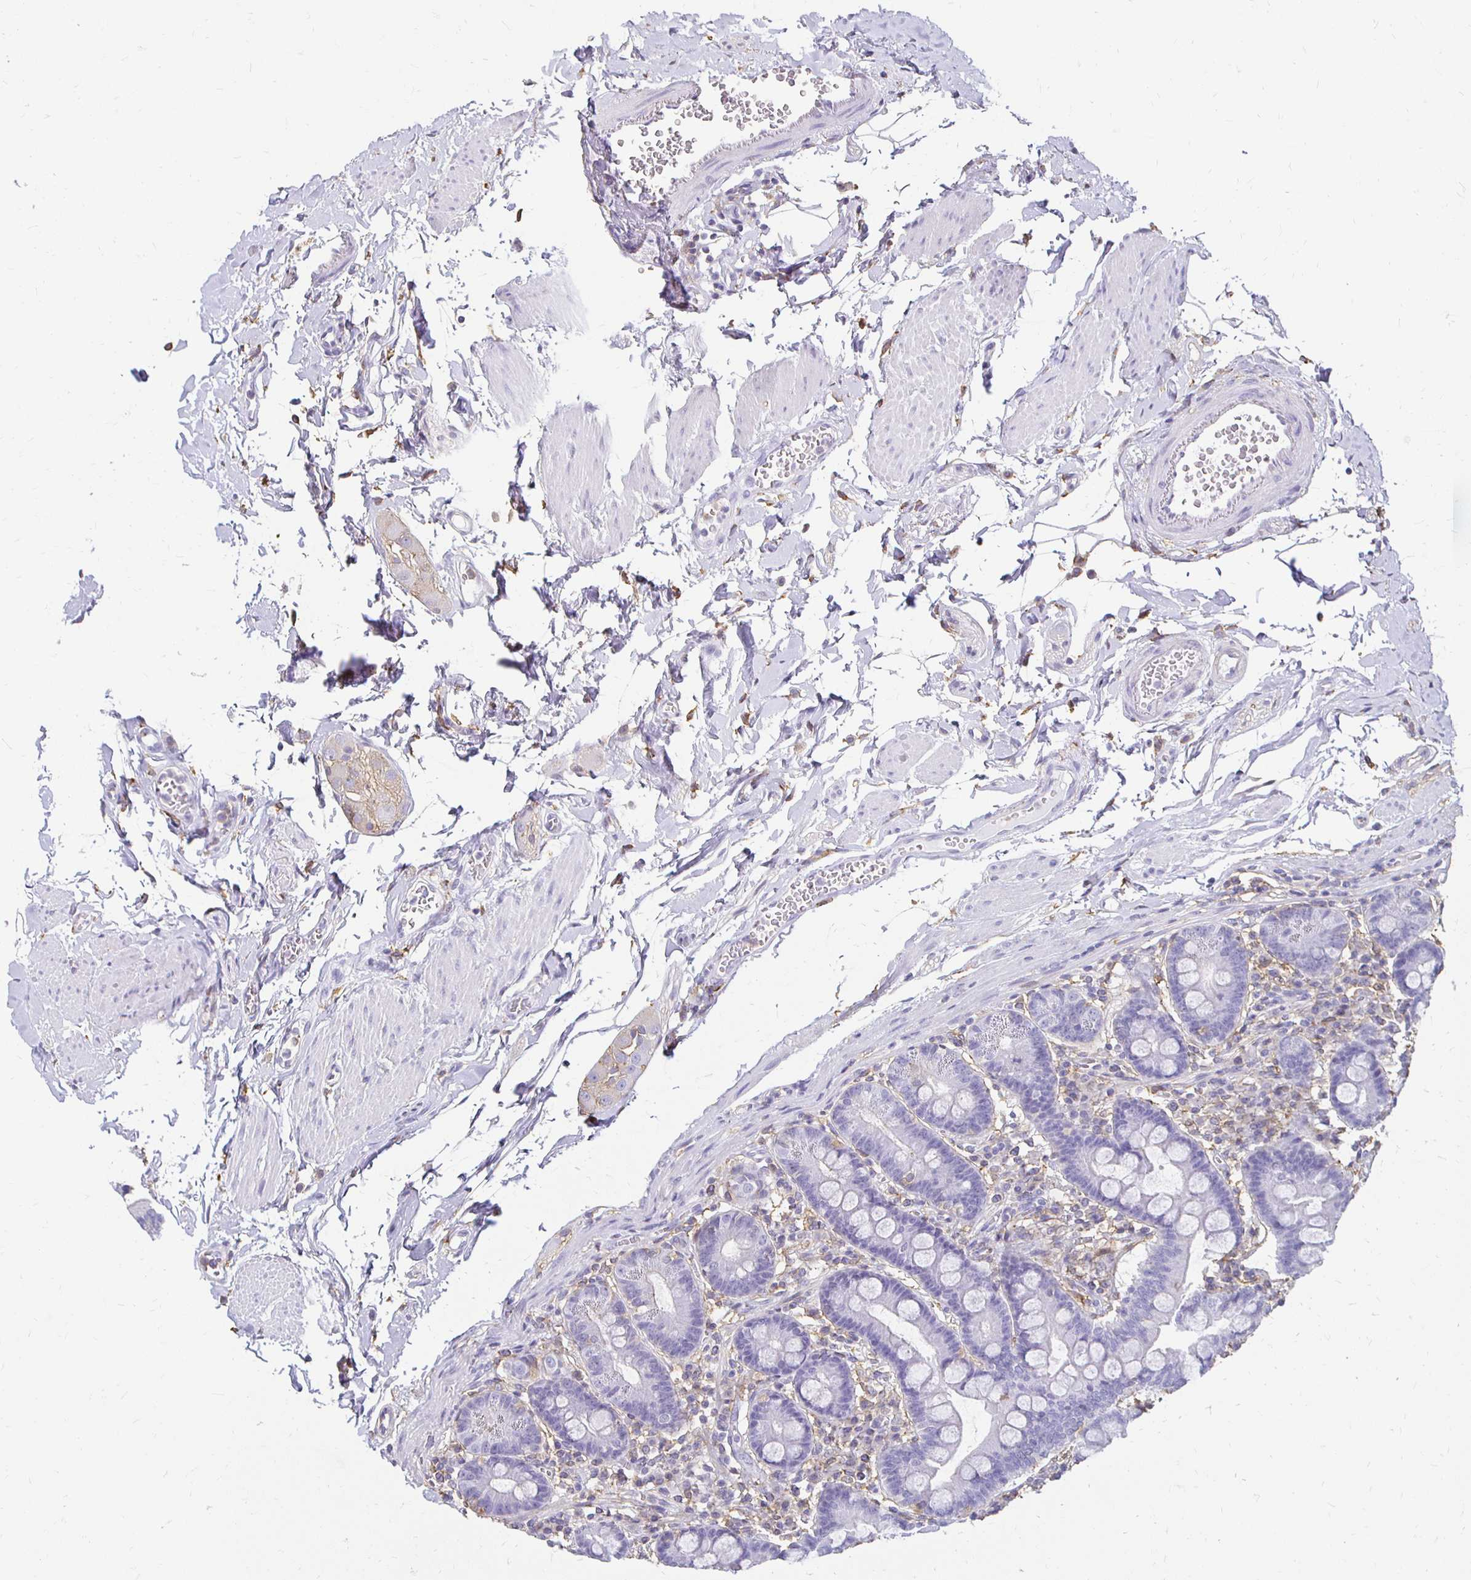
{"staining": {"intensity": "negative", "quantity": "none", "location": "none"}, "tissue": "duodenum", "cell_type": "Glandular cells", "image_type": "normal", "snomed": [{"axis": "morphology", "description": "Normal tissue, NOS"}, {"axis": "topography", "description": "Pancreas"}, {"axis": "topography", "description": "Duodenum"}], "caption": "Micrograph shows no significant protein positivity in glandular cells of unremarkable duodenum. (Stains: DAB (3,3'-diaminobenzidine) IHC with hematoxylin counter stain, Microscopy: brightfield microscopy at high magnification).", "gene": "TAS1R3", "patient": {"sex": "male", "age": 59}}